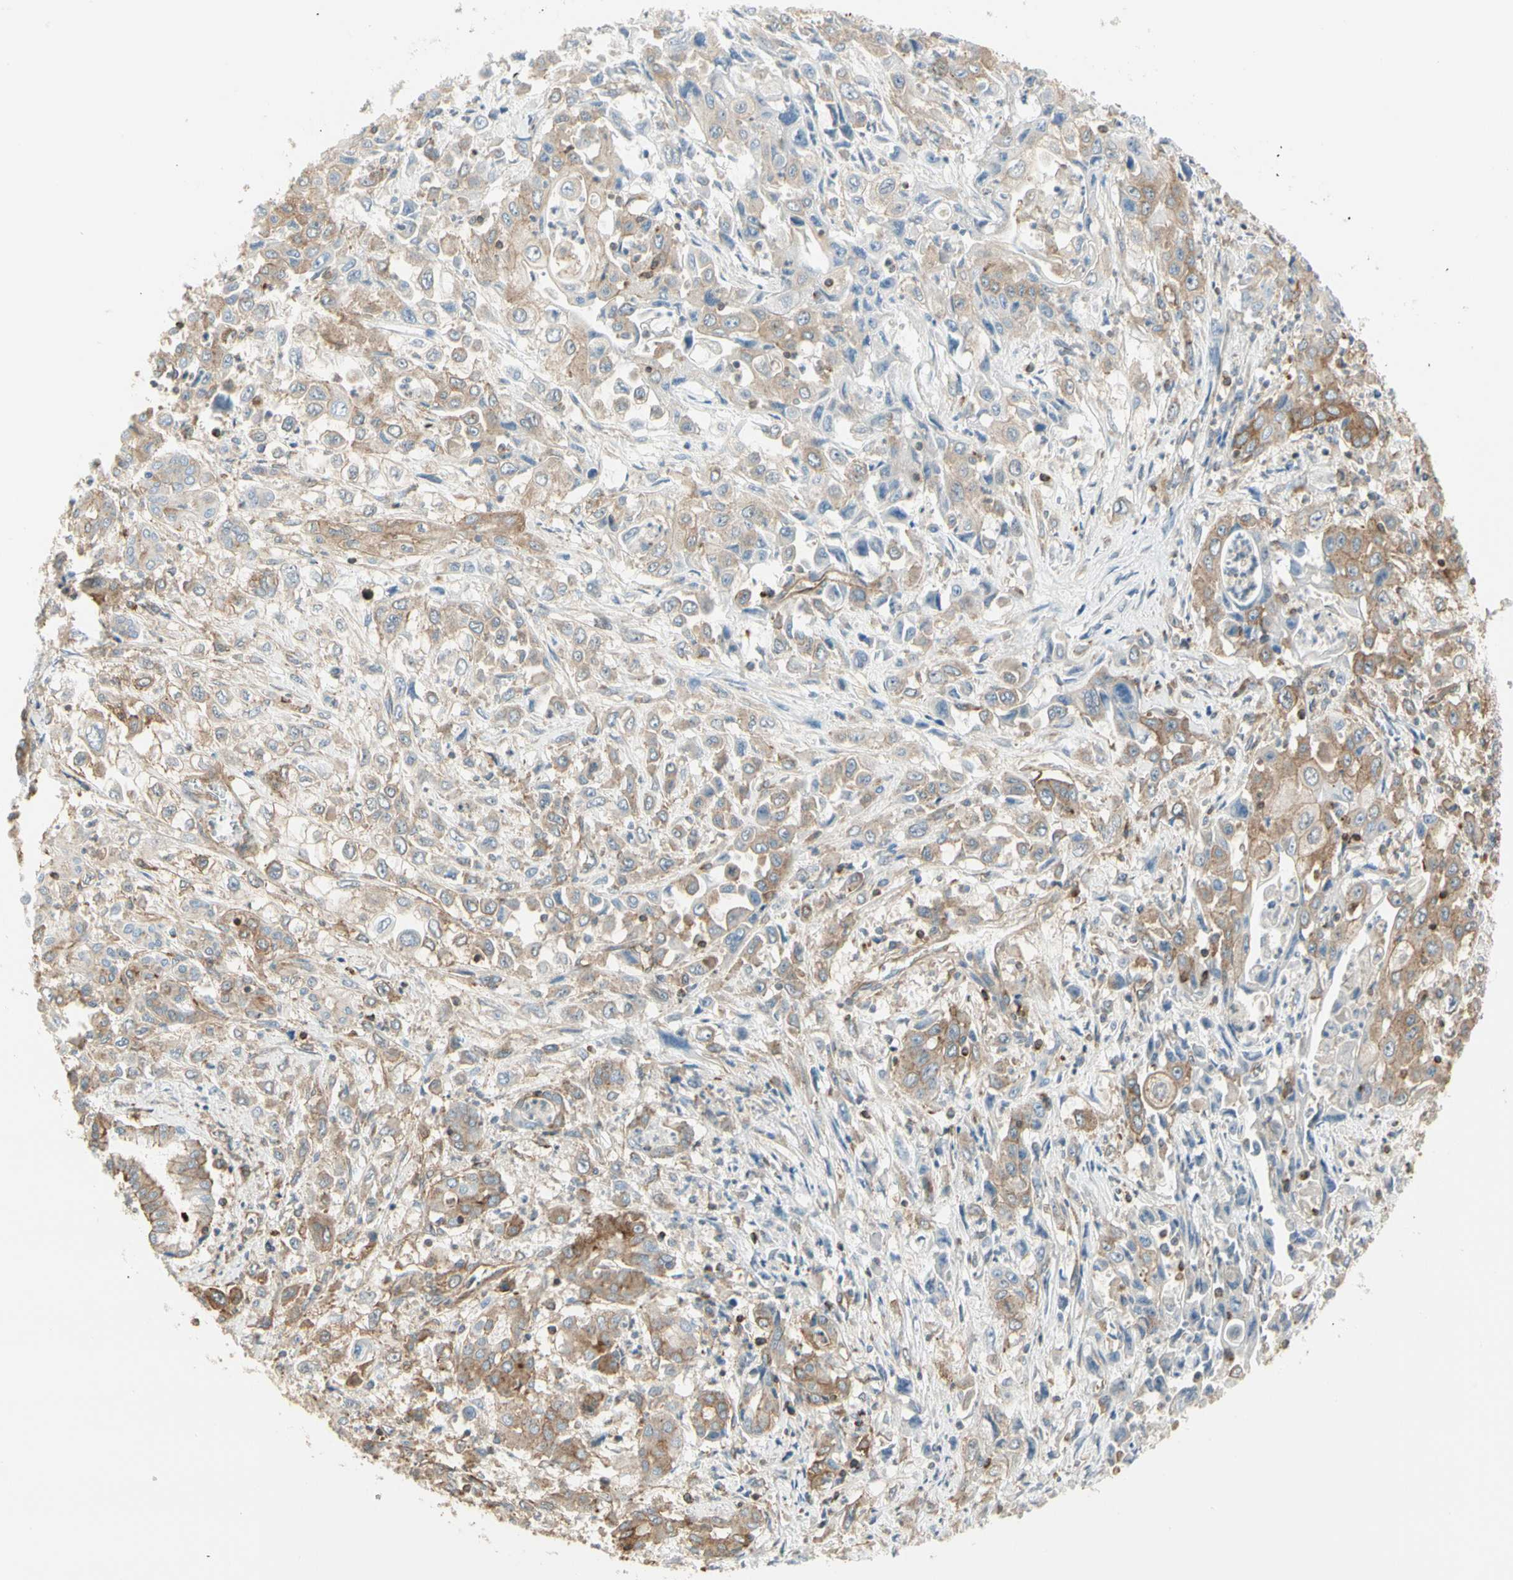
{"staining": {"intensity": "moderate", "quantity": ">75%", "location": "cytoplasmic/membranous"}, "tissue": "pancreatic cancer", "cell_type": "Tumor cells", "image_type": "cancer", "snomed": [{"axis": "morphology", "description": "Adenocarcinoma, NOS"}, {"axis": "topography", "description": "Pancreas"}], "caption": "A brown stain shows moderate cytoplasmic/membranous staining of a protein in pancreatic cancer tumor cells. (DAB IHC, brown staining for protein, blue staining for nuclei).", "gene": "AGFG1", "patient": {"sex": "male", "age": 70}}